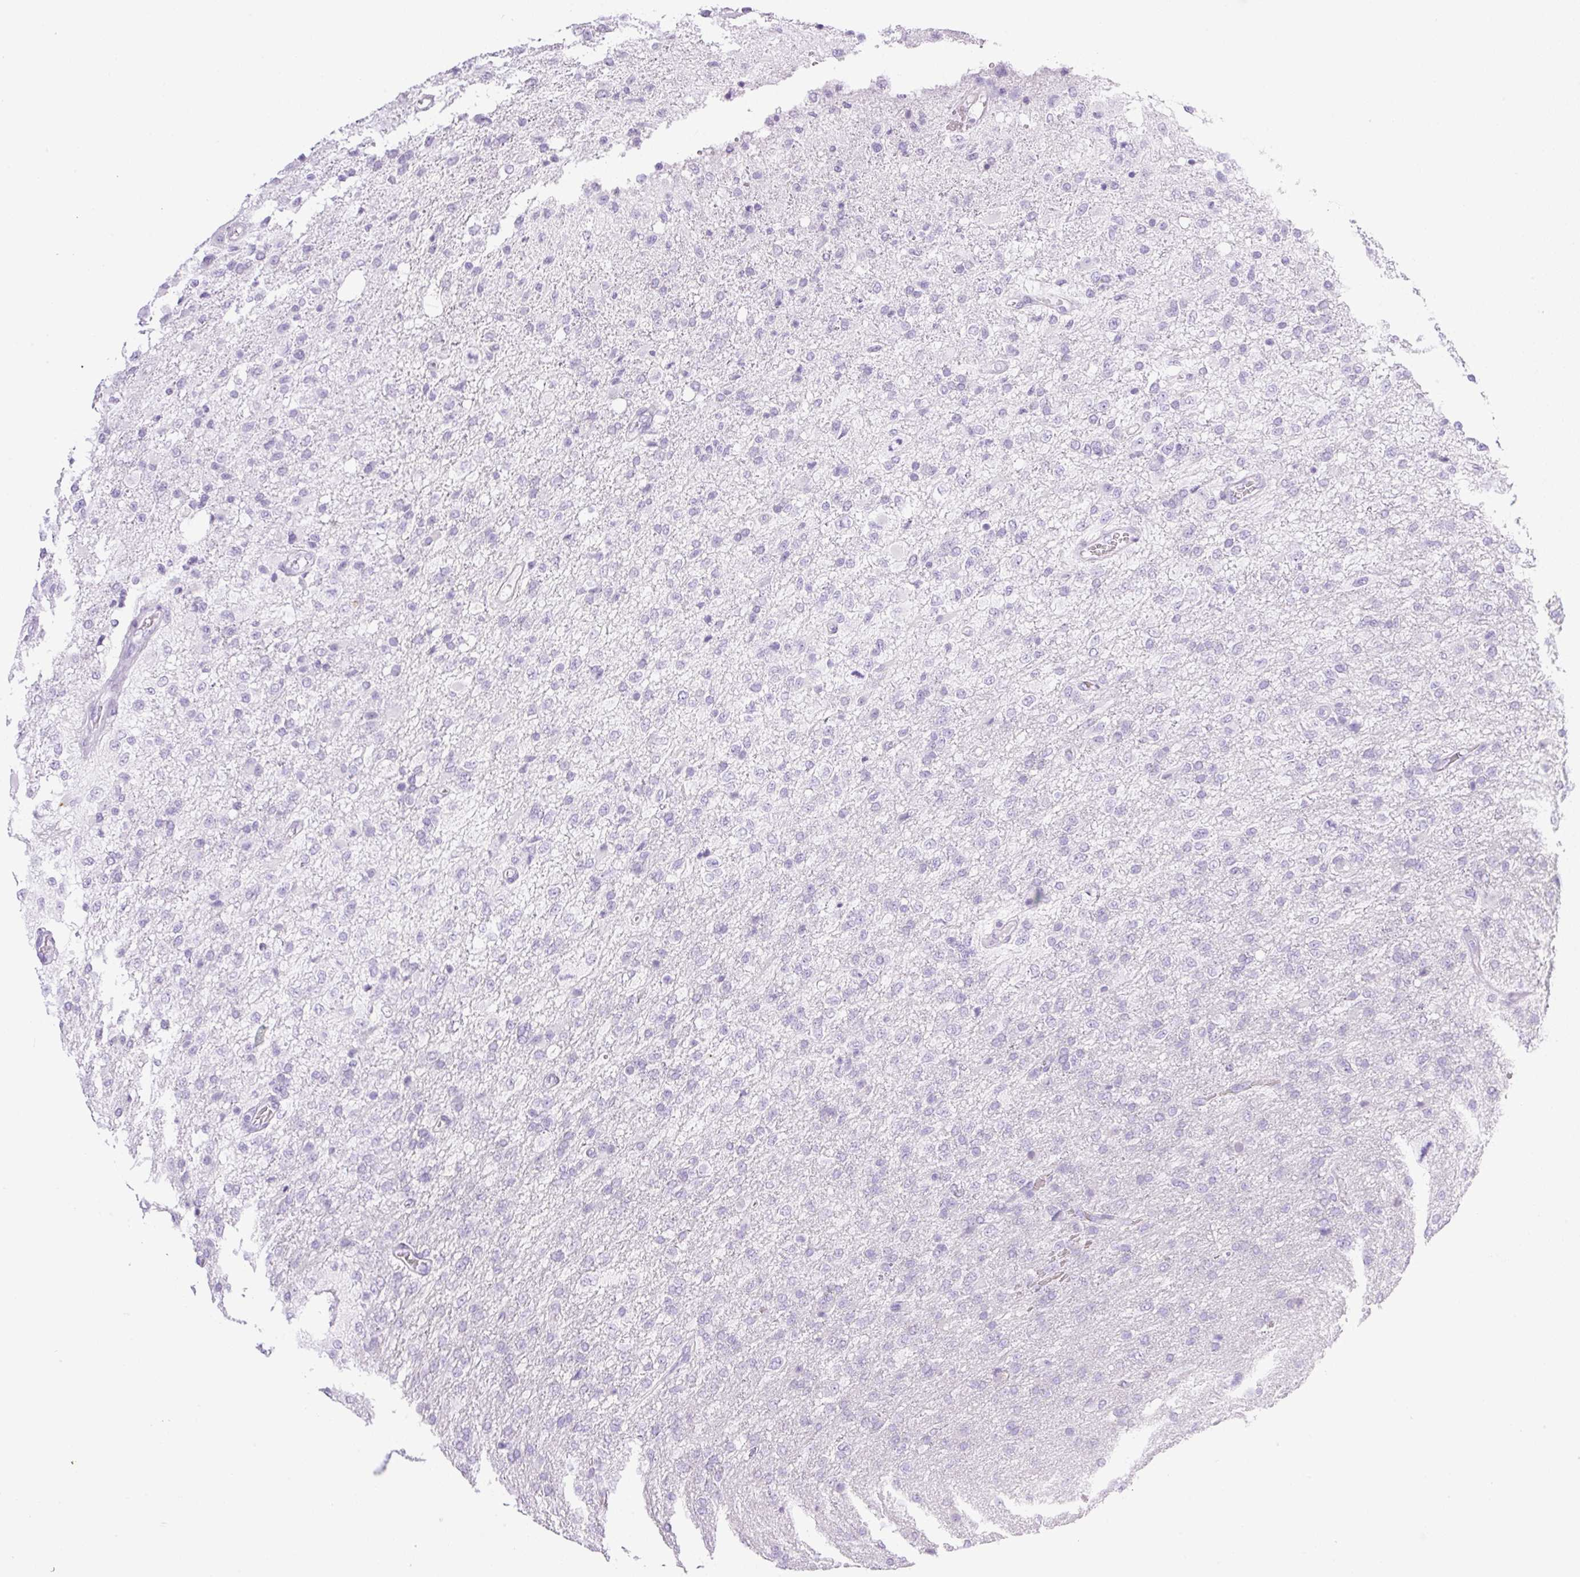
{"staining": {"intensity": "negative", "quantity": "none", "location": "none"}, "tissue": "glioma", "cell_type": "Tumor cells", "image_type": "cancer", "snomed": [{"axis": "morphology", "description": "Glioma, malignant, High grade"}, {"axis": "topography", "description": "Brain"}], "caption": "Malignant high-grade glioma was stained to show a protein in brown. There is no significant staining in tumor cells.", "gene": "SPRR4", "patient": {"sex": "female", "age": 74}}